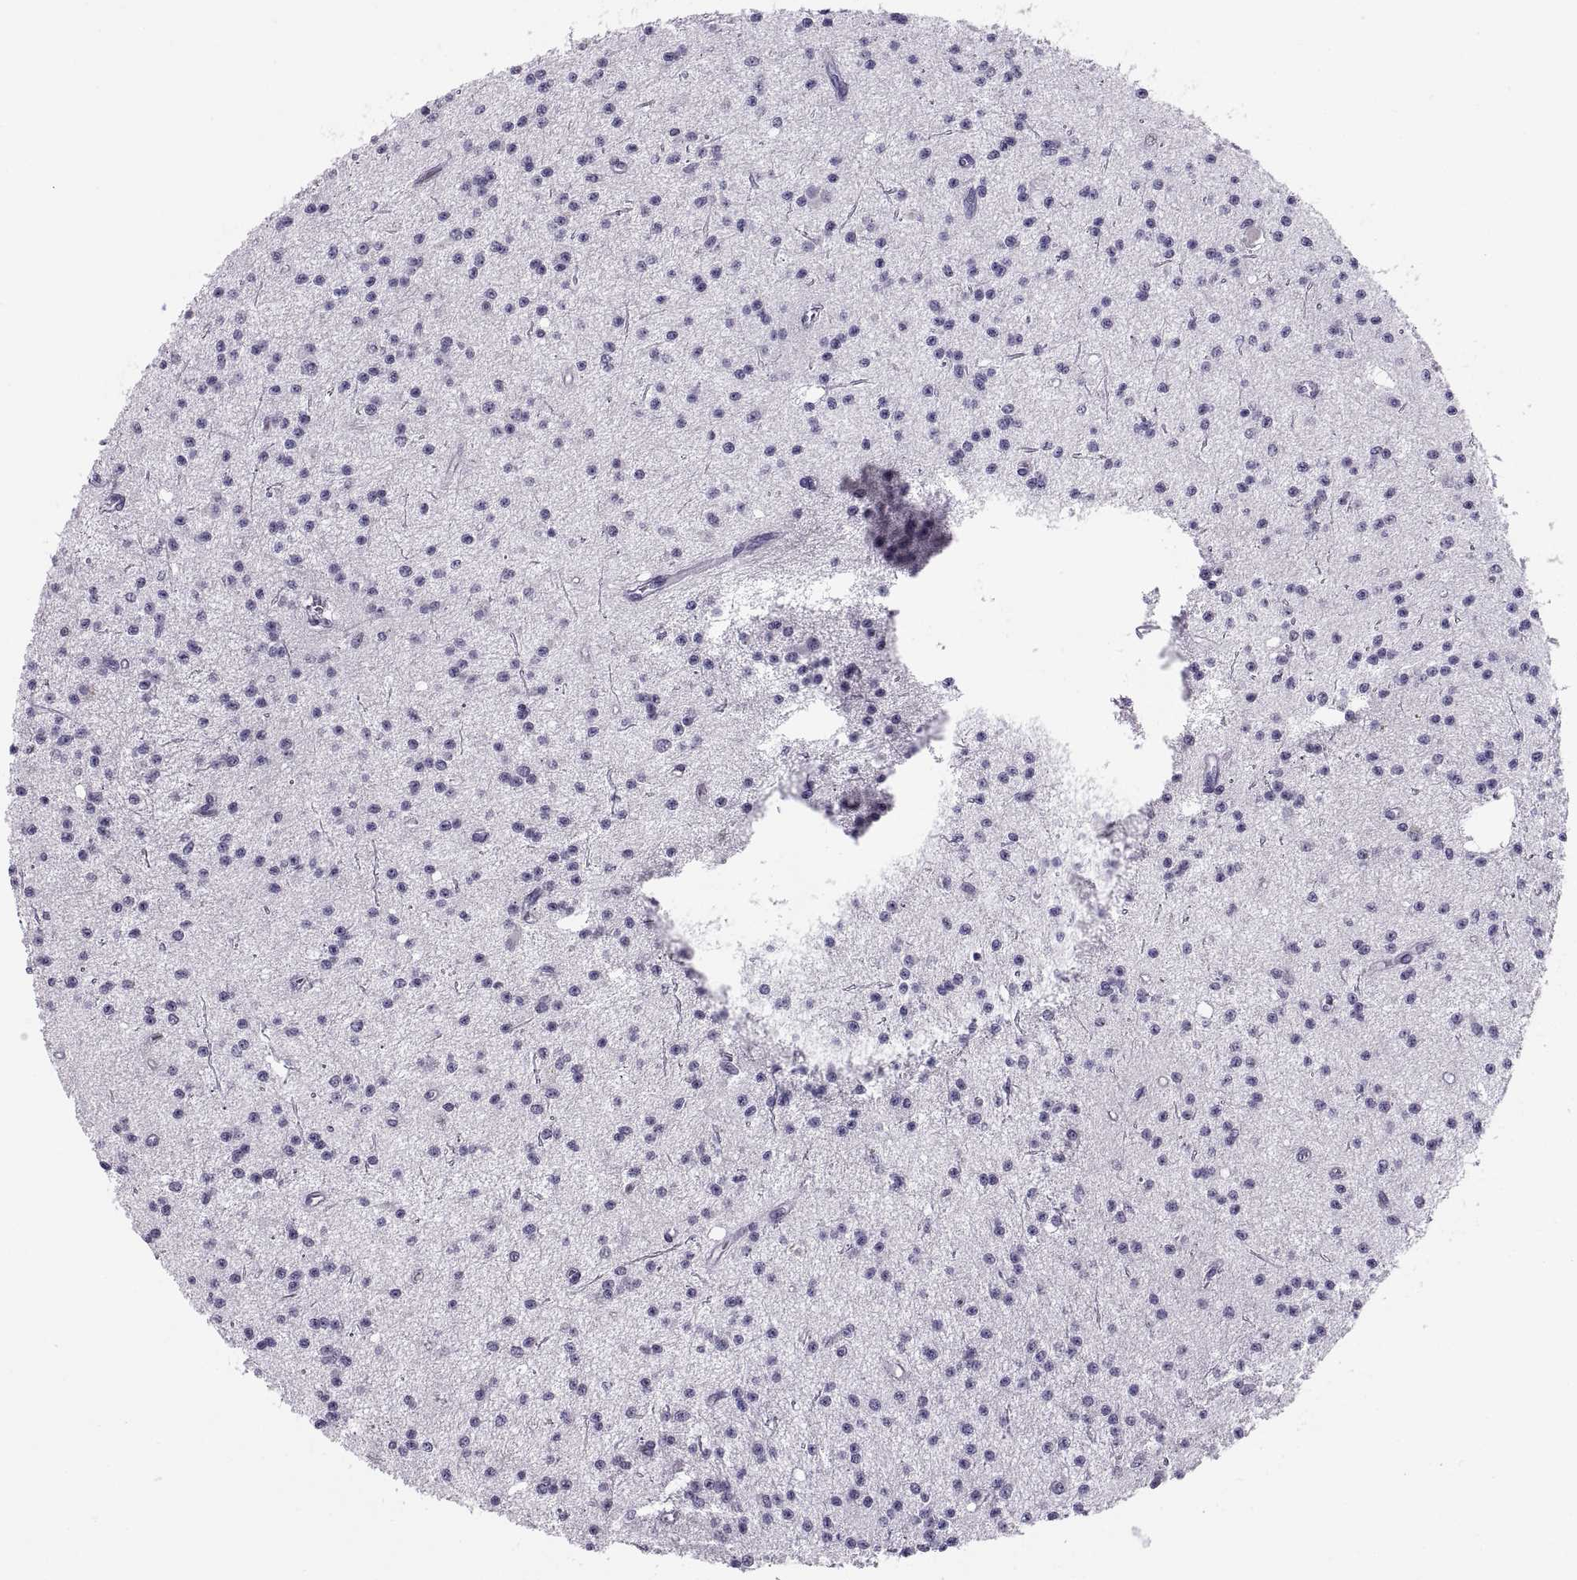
{"staining": {"intensity": "negative", "quantity": "none", "location": "none"}, "tissue": "glioma", "cell_type": "Tumor cells", "image_type": "cancer", "snomed": [{"axis": "morphology", "description": "Glioma, malignant, Low grade"}, {"axis": "topography", "description": "Brain"}], "caption": "The image reveals no significant expression in tumor cells of malignant low-grade glioma.", "gene": "TTC21A", "patient": {"sex": "male", "age": 27}}